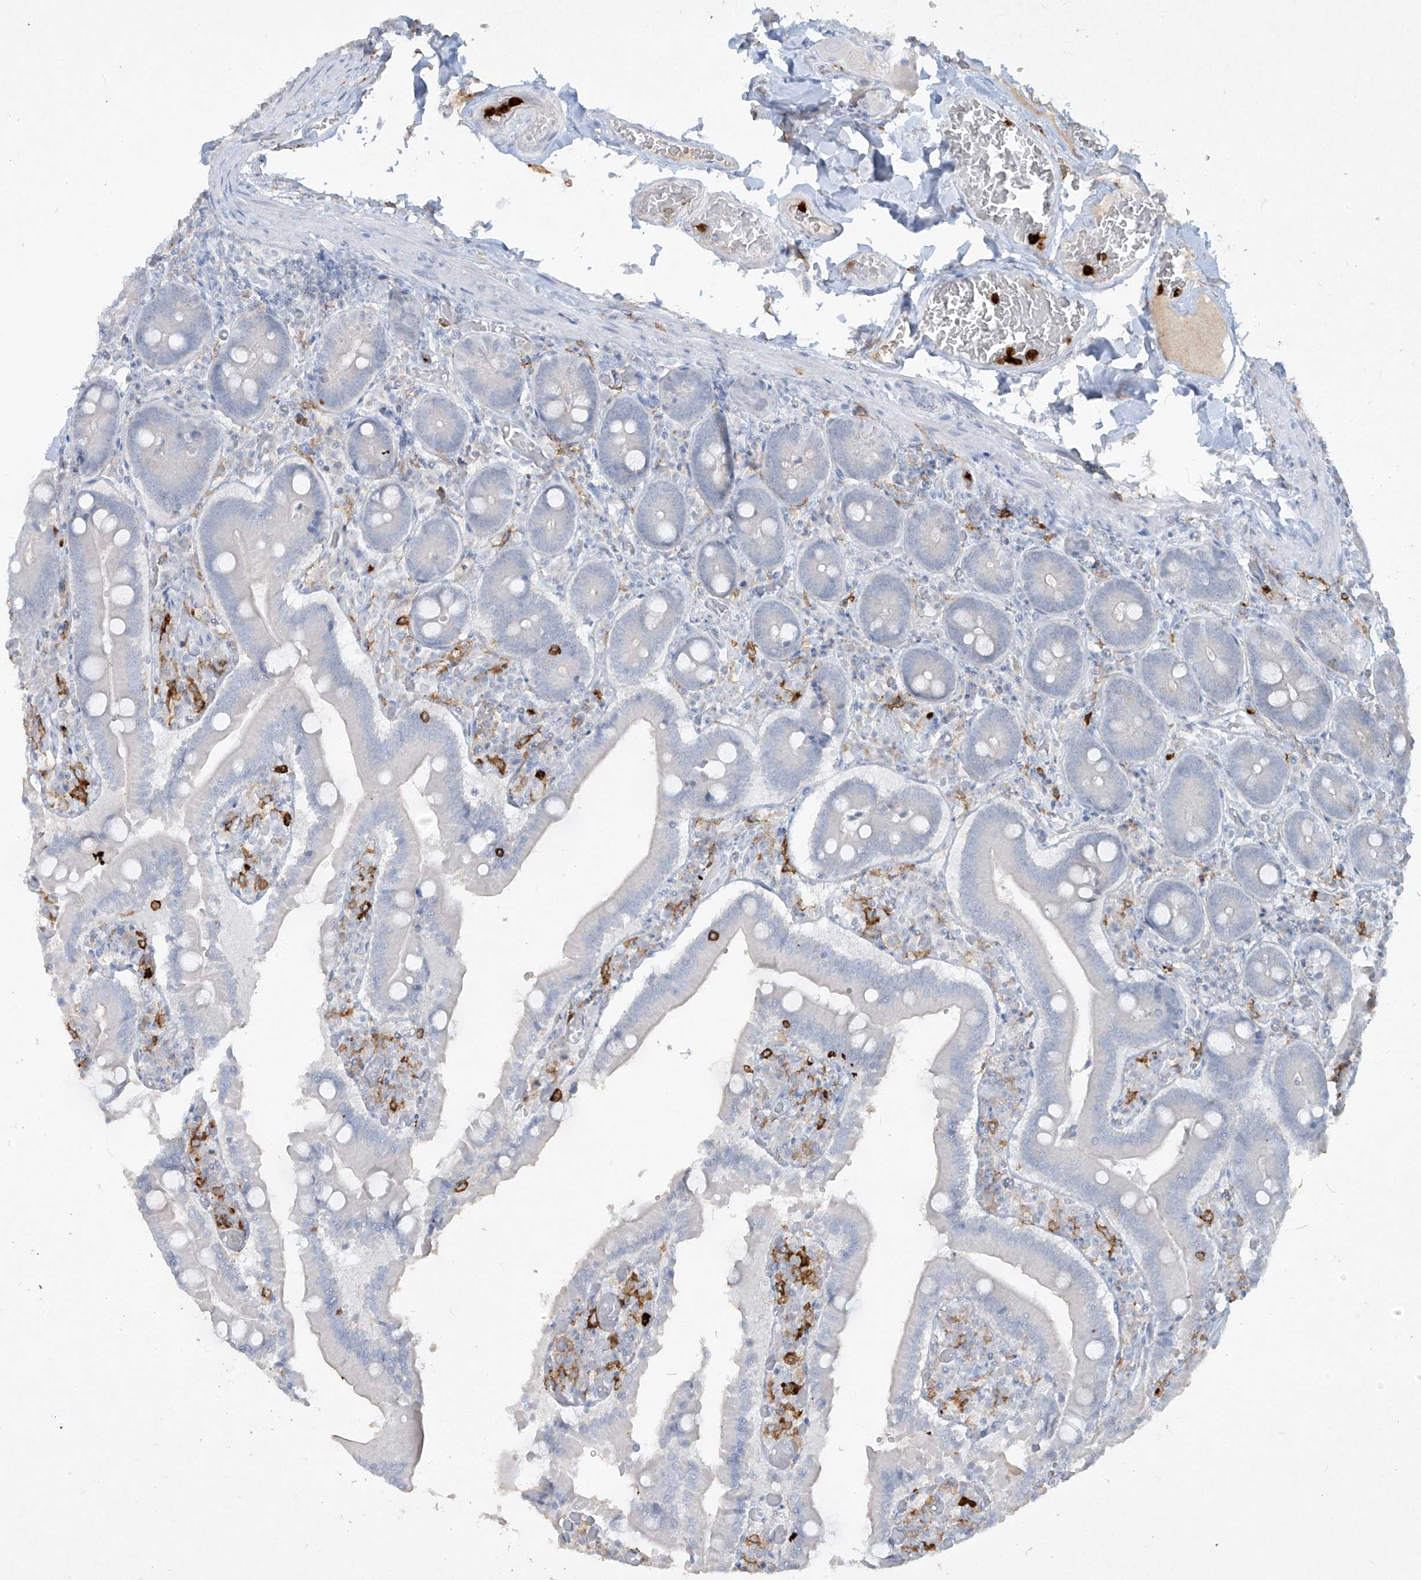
{"staining": {"intensity": "negative", "quantity": "none", "location": "none"}, "tissue": "duodenum", "cell_type": "Glandular cells", "image_type": "normal", "snomed": [{"axis": "morphology", "description": "Normal tissue, NOS"}, {"axis": "topography", "description": "Duodenum"}], "caption": "Human duodenum stained for a protein using immunohistochemistry (IHC) demonstrates no positivity in glandular cells.", "gene": "FCGR3A", "patient": {"sex": "female", "age": 62}}